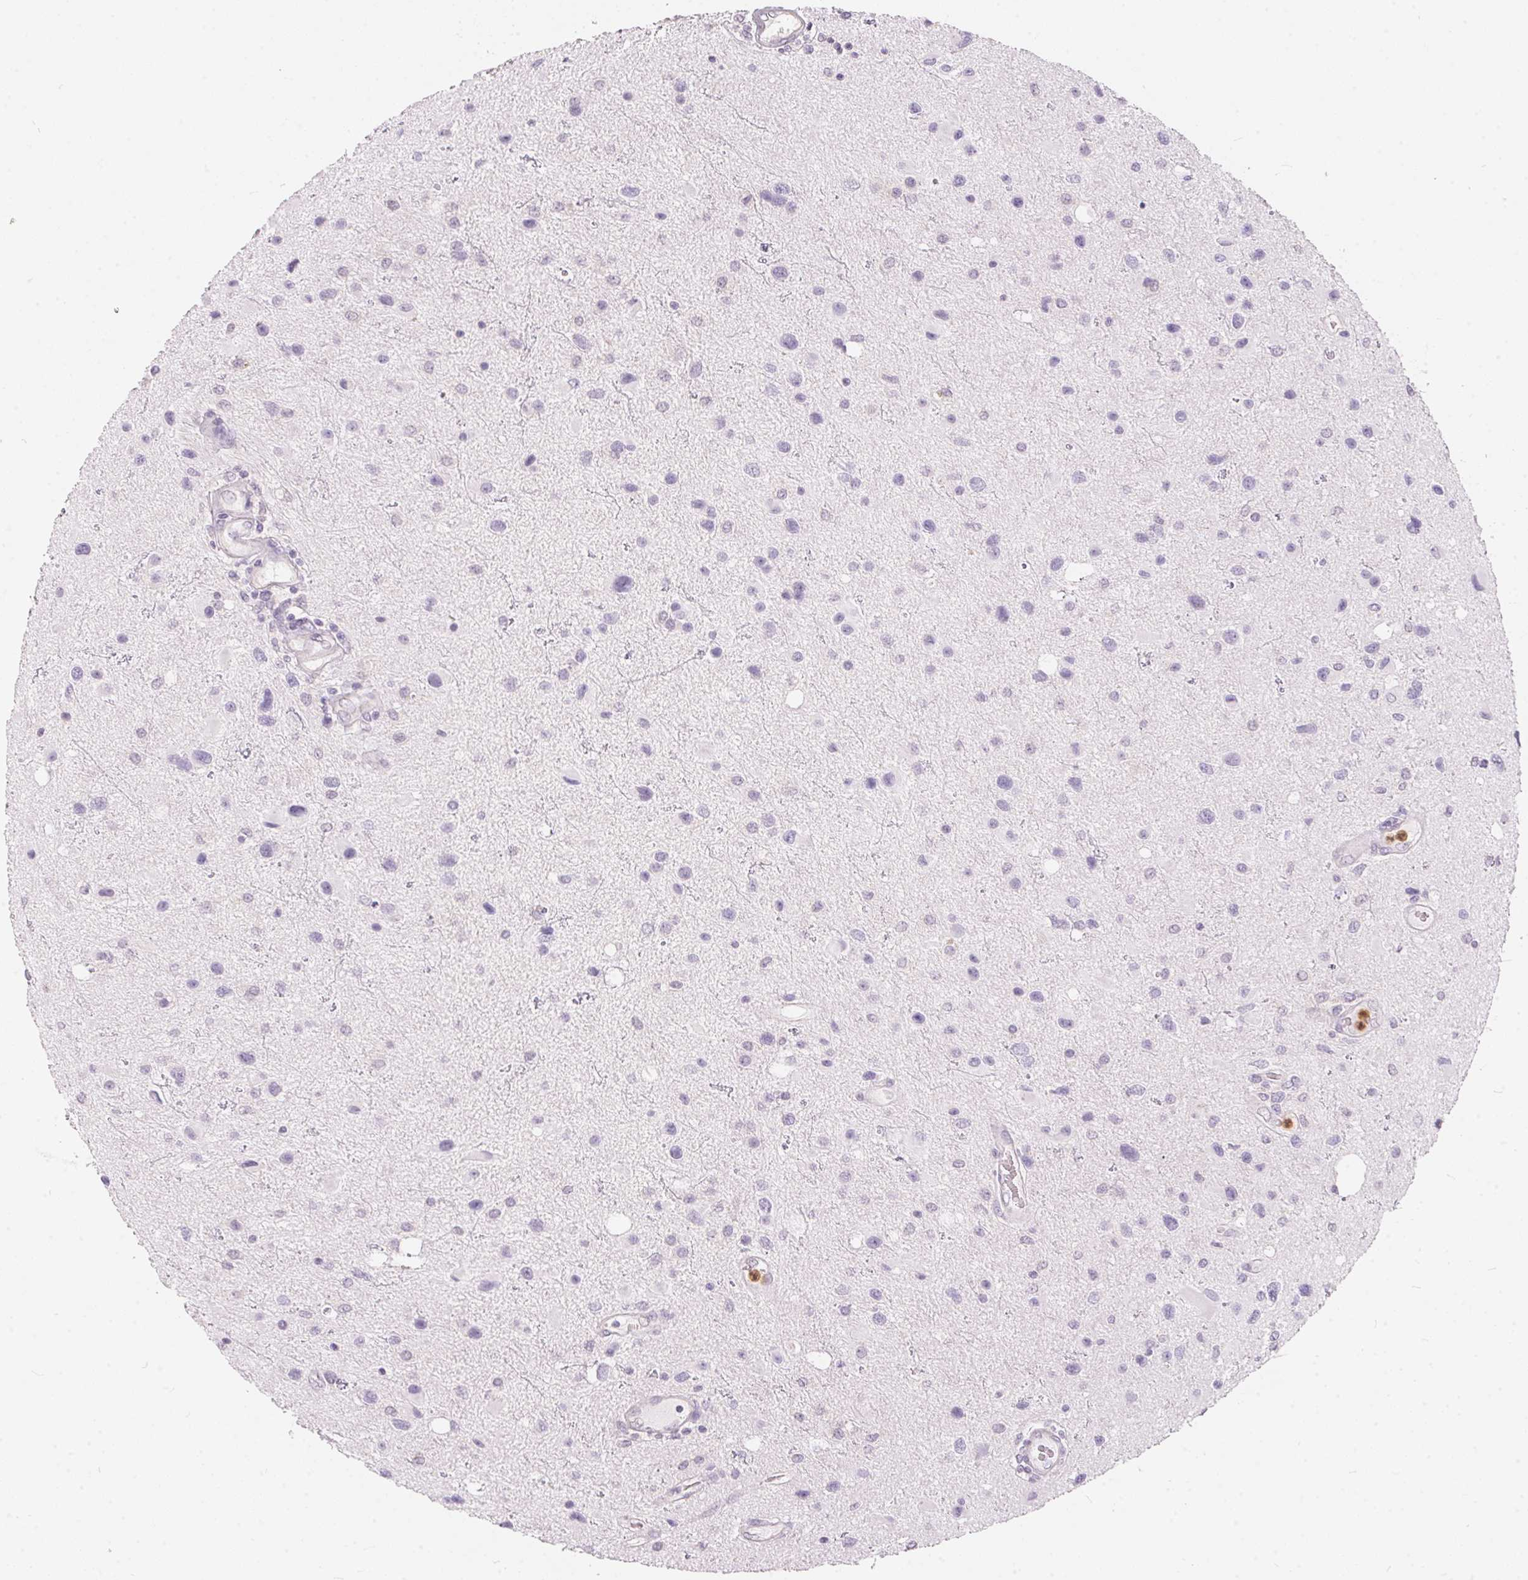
{"staining": {"intensity": "negative", "quantity": "none", "location": "none"}, "tissue": "glioma", "cell_type": "Tumor cells", "image_type": "cancer", "snomed": [{"axis": "morphology", "description": "Glioma, malignant, Low grade"}, {"axis": "topography", "description": "Brain"}], "caption": "The photomicrograph reveals no staining of tumor cells in glioma.", "gene": "SERPINB1", "patient": {"sex": "female", "age": 32}}